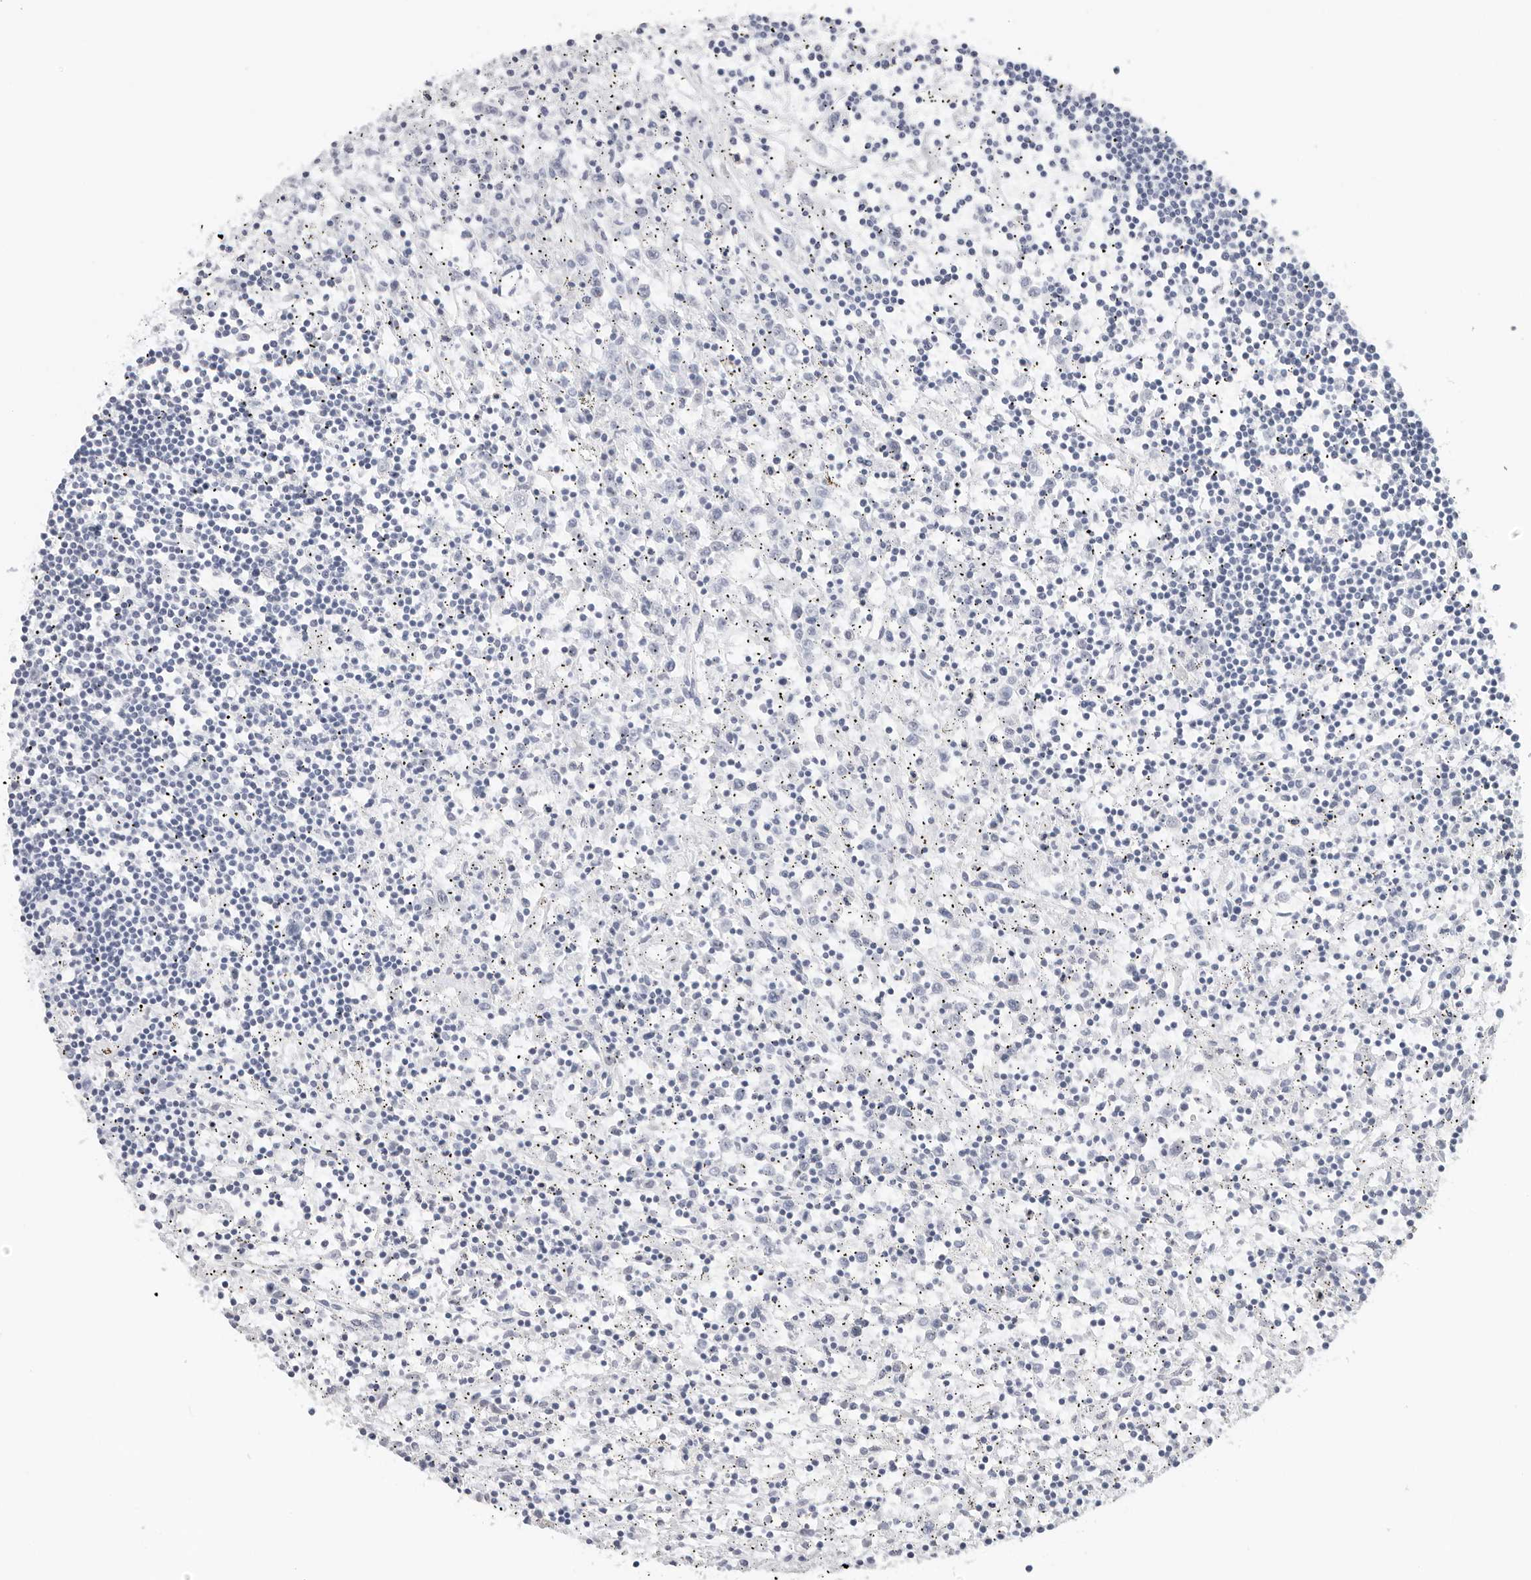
{"staining": {"intensity": "negative", "quantity": "none", "location": "none"}, "tissue": "lymphoma", "cell_type": "Tumor cells", "image_type": "cancer", "snomed": [{"axis": "morphology", "description": "Malignant lymphoma, non-Hodgkin's type, Low grade"}, {"axis": "topography", "description": "Spleen"}], "caption": "This is an immunohistochemistry (IHC) micrograph of lymphoma. There is no positivity in tumor cells.", "gene": "AGMAT", "patient": {"sex": "male", "age": 76}}